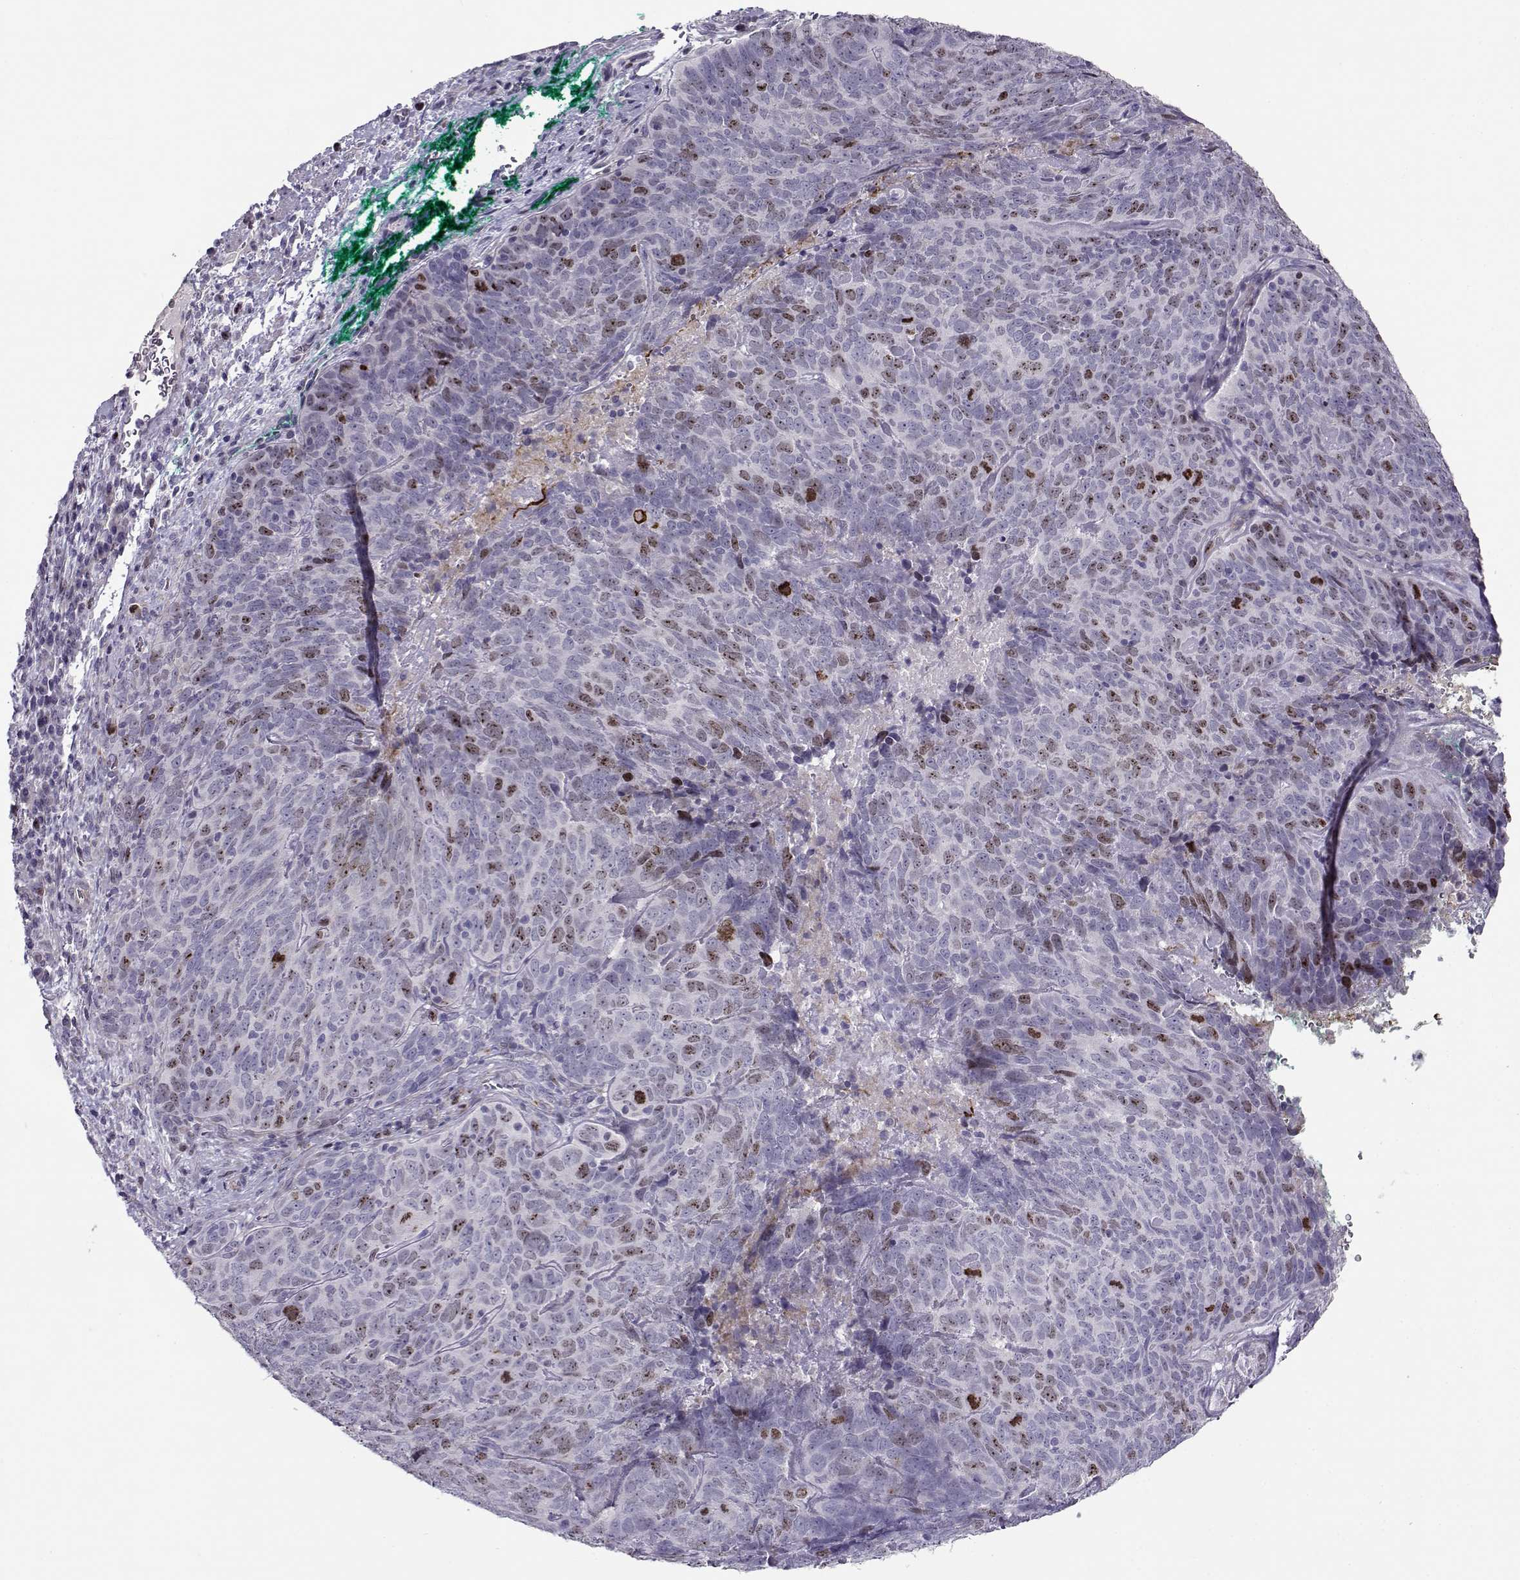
{"staining": {"intensity": "moderate", "quantity": "<25%", "location": "nuclear"}, "tissue": "skin cancer", "cell_type": "Tumor cells", "image_type": "cancer", "snomed": [{"axis": "morphology", "description": "Squamous cell carcinoma, NOS"}, {"axis": "topography", "description": "Skin"}, {"axis": "topography", "description": "Anal"}], "caption": "A brown stain shows moderate nuclear positivity of a protein in human skin cancer tumor cells.", "gene": "NPW", "patient": {"sex": "female", "age": 51}}